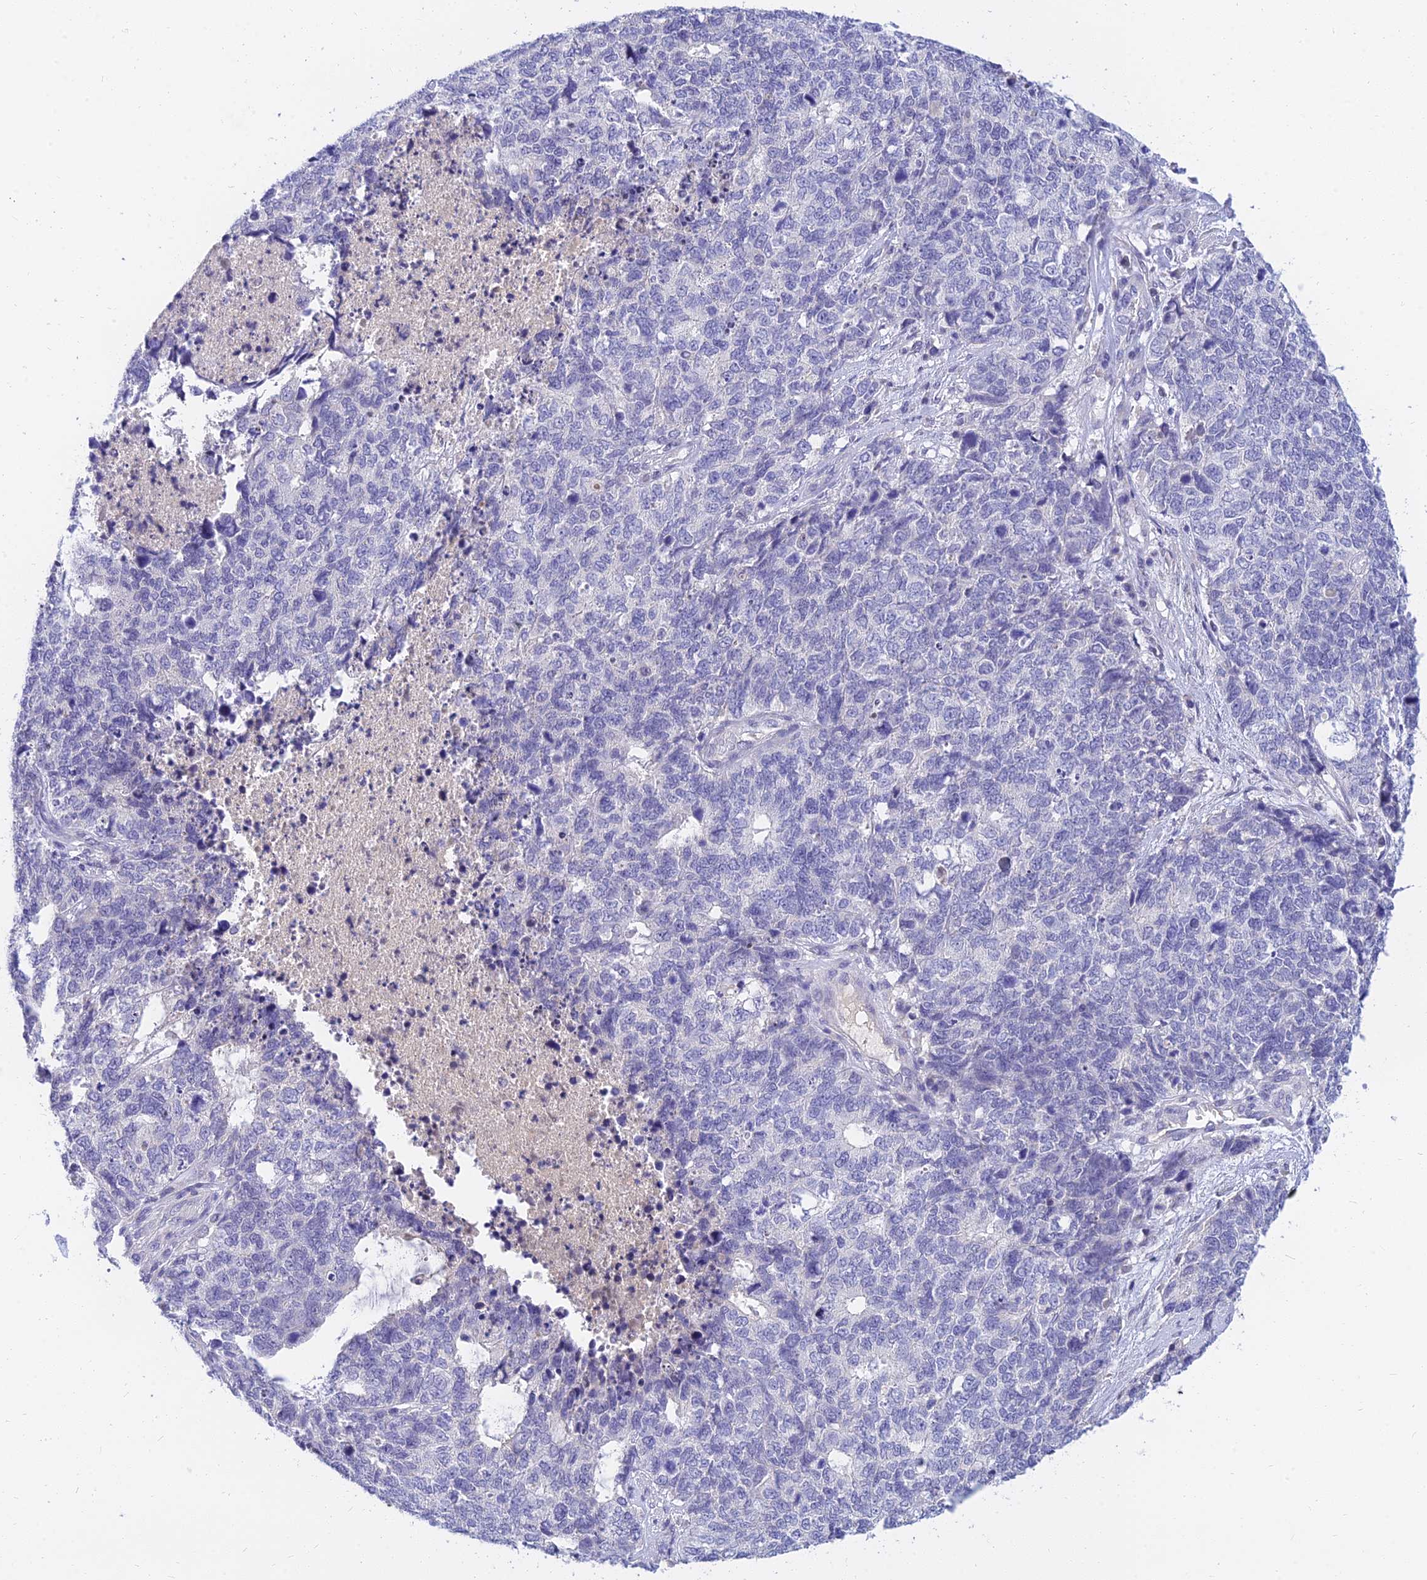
{"staining": {"intensity": "negative", "quantity": "none", "location": "none"}, "tissue": "cervical cancer", "cell_type": "Tumor cells", "image_type": "cancer", "snomed": [{"axis": "morphology", "description": "Squamous cell carcinoma, NOS"}, {"axis": "topography", "description": "Cervix"}], "caption": "Immunohistochemical staining of cervical cancer (squamous cell carcinoma) reveals no significant positivity in tumor cells. (Immunohistochemistry (ihc), brightfield microscopy, high magnification).", "gene": "TMEM161B", "patient": {"sex": "female", "age": 63}}